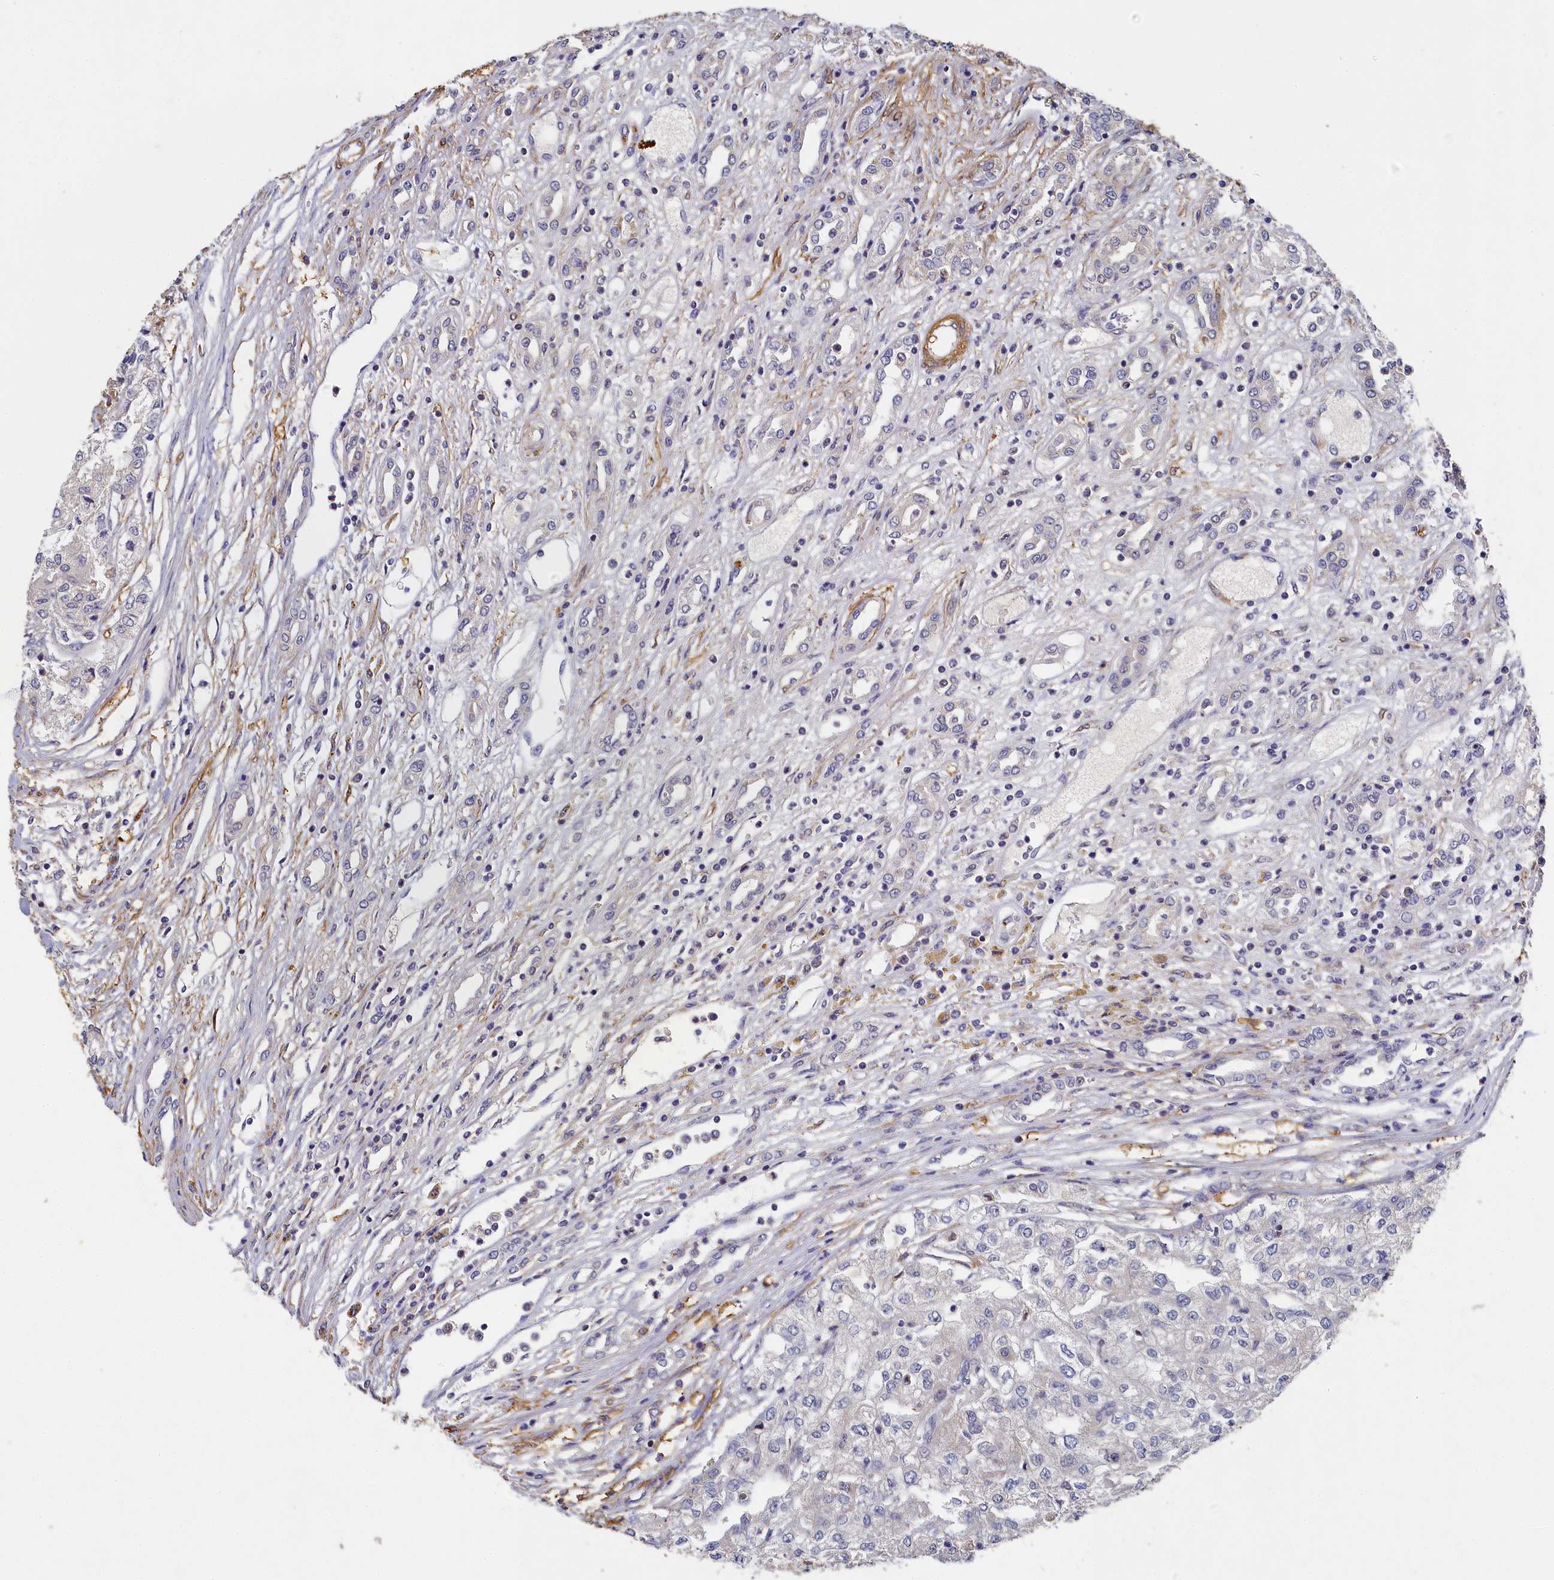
{"staining": {"intensity": "negative", "quantity": "none", "location": "none"}, "tissue": "renal cancer", "cell_type": "Tumor cells", "image_type": "cancer", "snomed": [{"axis": "morphology", "description": "Adenocarcinoma, NOS"}, {"axis": "topography", "description": "Kidney"}], "caption": "High power microscopy image of an immunohistochemistry (IHC) photomicrograph of renal cancer, revealing no significant staining in tumor cells.", "gene": "TBCB", "patient": {"sex": "female", "age": 54}}